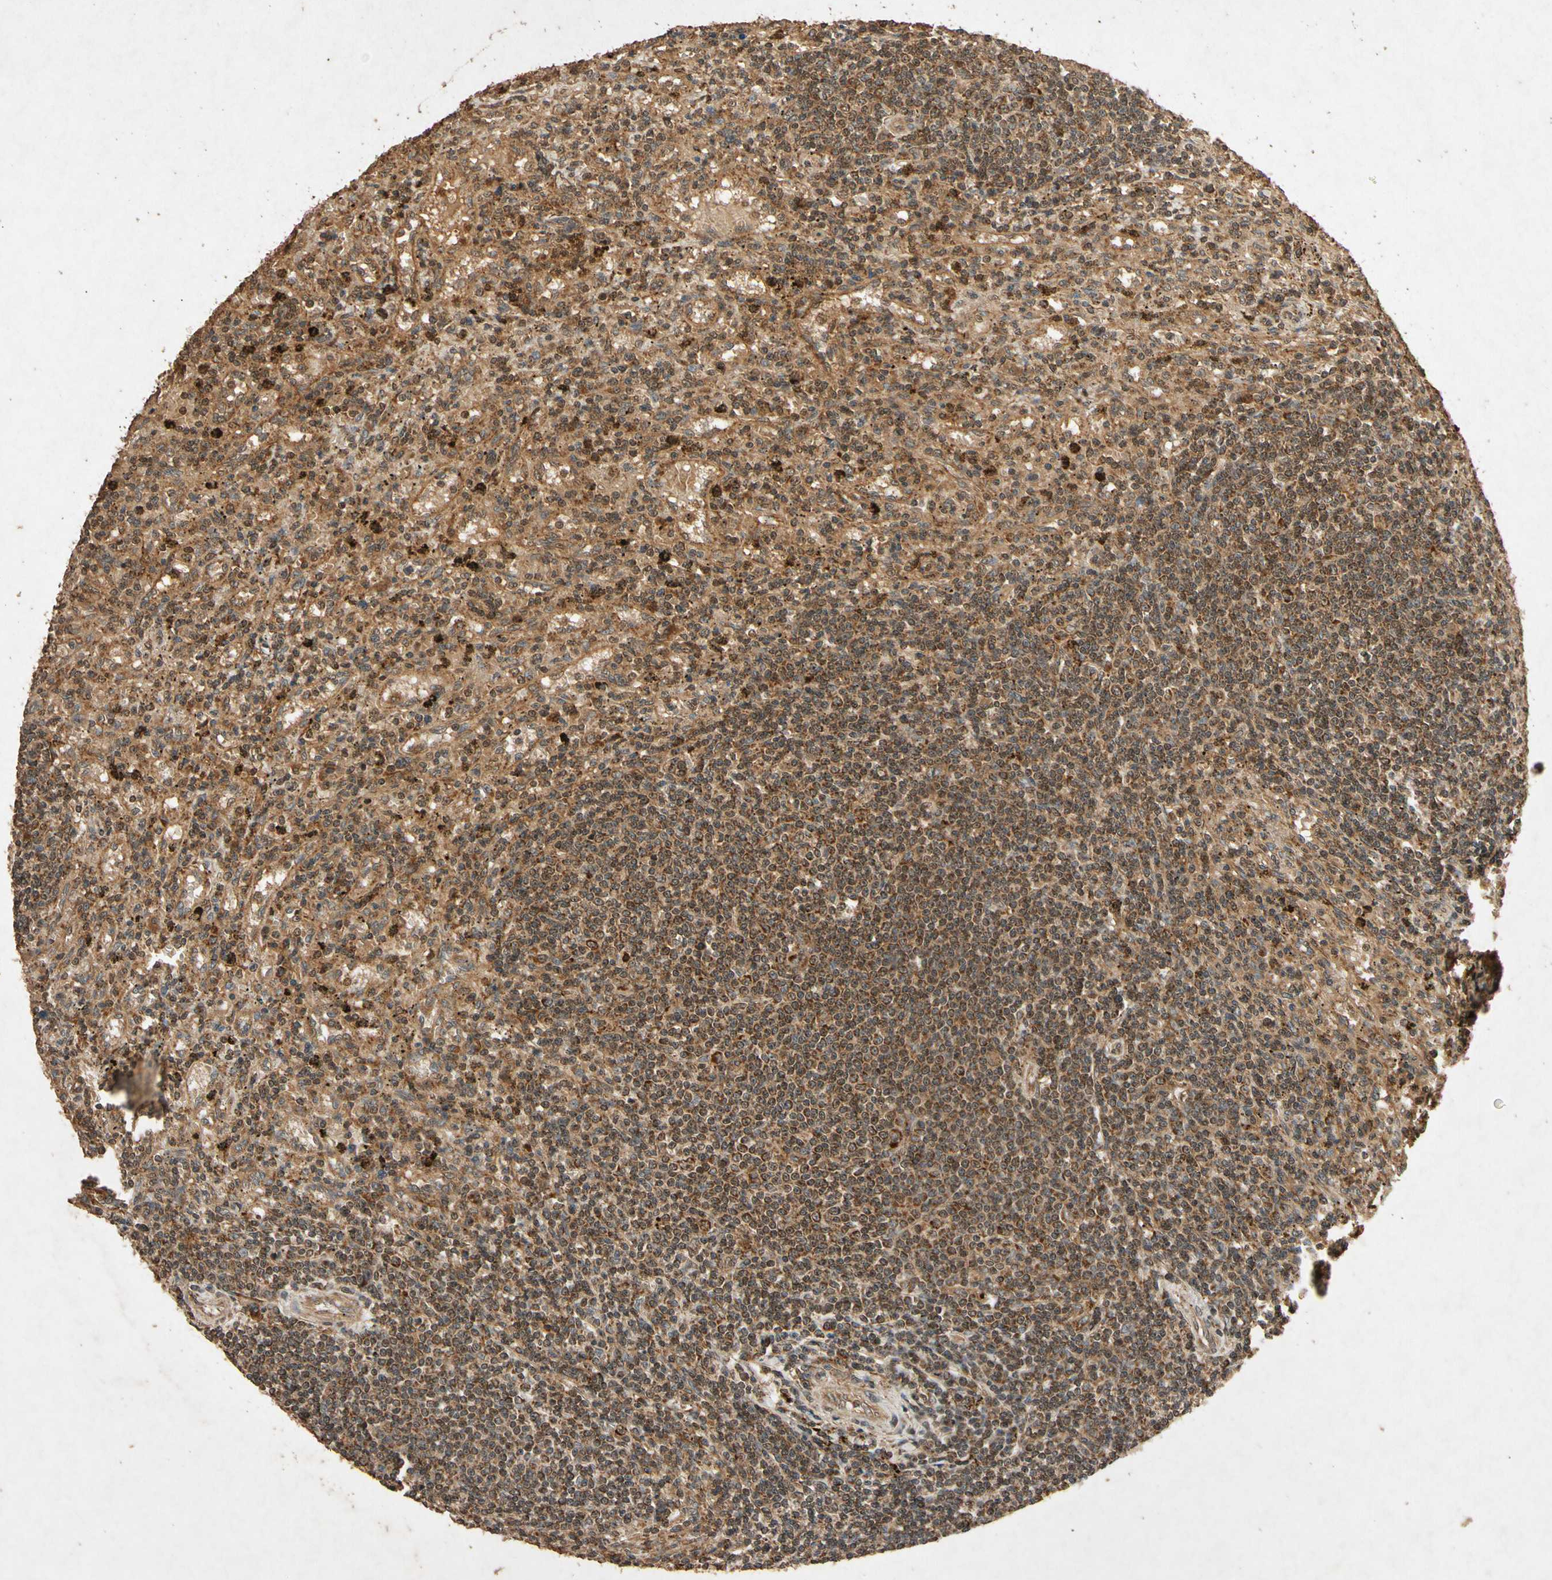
{"staining": {"intensity": "moderate", "quantity": ">75%", "location": "cytoplasmic/membranous"}, "tissue": "lymphoma", "cell_type": "Tumor cells", "image_type": "cancer", "snomed": [{"axis": "morphology", "description": "Malignant lymphoma, non-Hodgkin's type, Low grade"}, {"axis": "topography", "description": "Spleen"}], "caption": "Protein staining displays moderate cytoplasmic/membranous positivity in about >75% of tumor cells in malignant lymphoma, non-Hodgkin's type (low-grade). Nuclei are stained in blue.", "gene": "TXN2", "patient": {"sex": "male", "age": 76}}